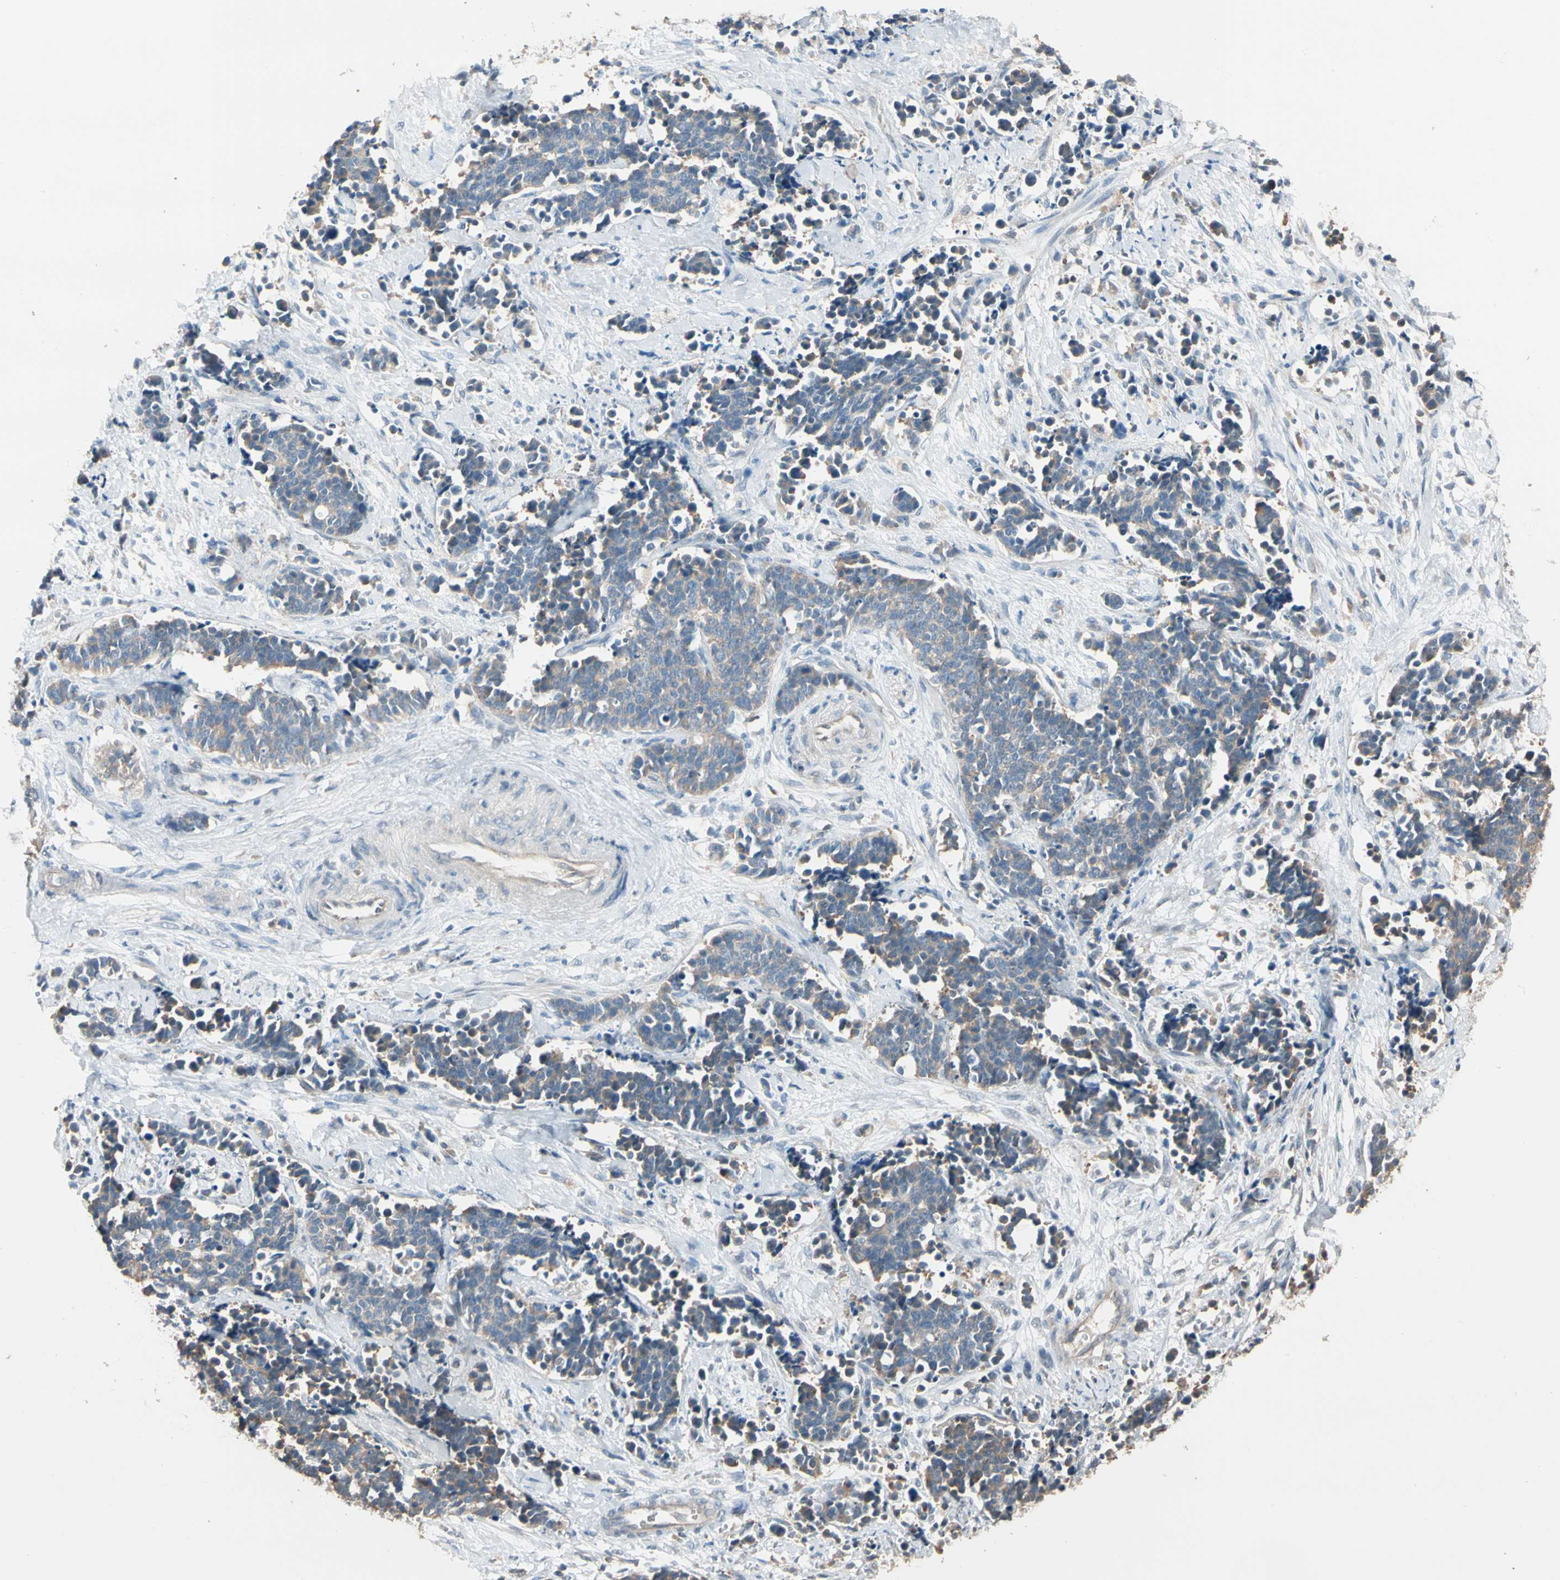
{"staining": {"intensity": "weak", "quantity": ">75%", "location": "cytoplasmic/membranous"}, "tissue": "cervical cancer", "cell_type": "Tumor cells", "image_type": "cancer", "snomed": [{"axis": "morphology", "description": "Squamous cell carcinoma, NOS"}, {"axis": "topography", "description": "Cervix"}], "caption": "Protein staining of cervical cancer tissue reveals weak cytoplasmic/membranous expression in about >75% of tumor cells.", "gene": "MAP3K7", "patient": {"sex": "female", "age": 35}}